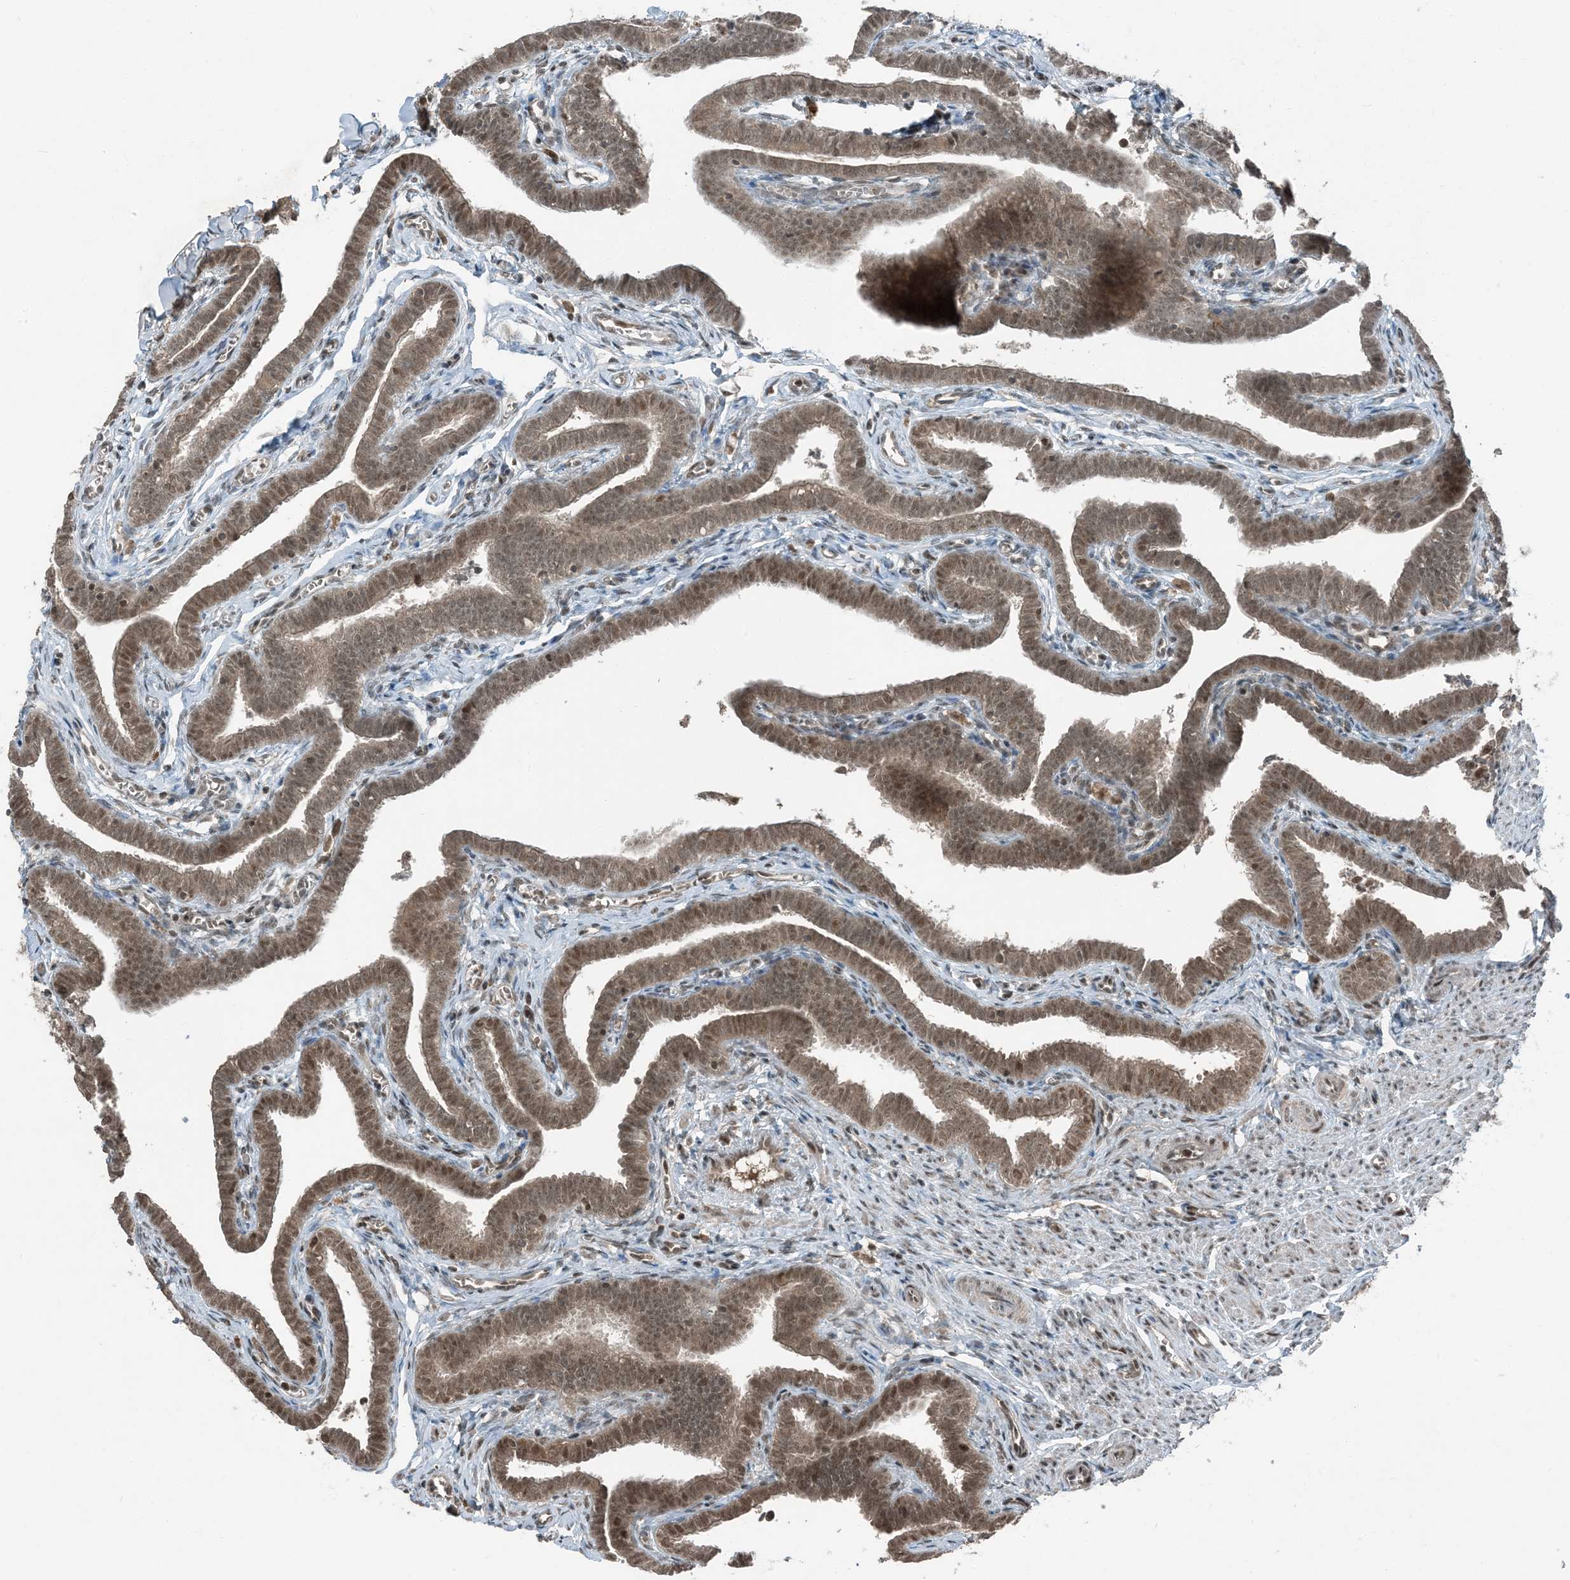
{"staining": {"intensity": "moderate", "quantity": ">75%", "location": "cytoplasmic/membranous,nuclear"}, "tissue": "fallopian tube", "cell_type": "Glandular cells", "image_type": "normal", "snomed": [{"axis": "morphology", "description": "Normal tissue, NOS"}, {"axis": "topography", "description": "Fallopian tube"}], "caption": "Protein expression by IHC displays moderate cytoplasmic/membranous,nuclear expression in approximately >75% of glandular cells in benign fallopian tube. Immunohistochemistry (ihc) stains the protein in brown and the nuclei are stained blue.", "gene": "TRAPPC12", "patient": {"sex": "female", "age": 36}}